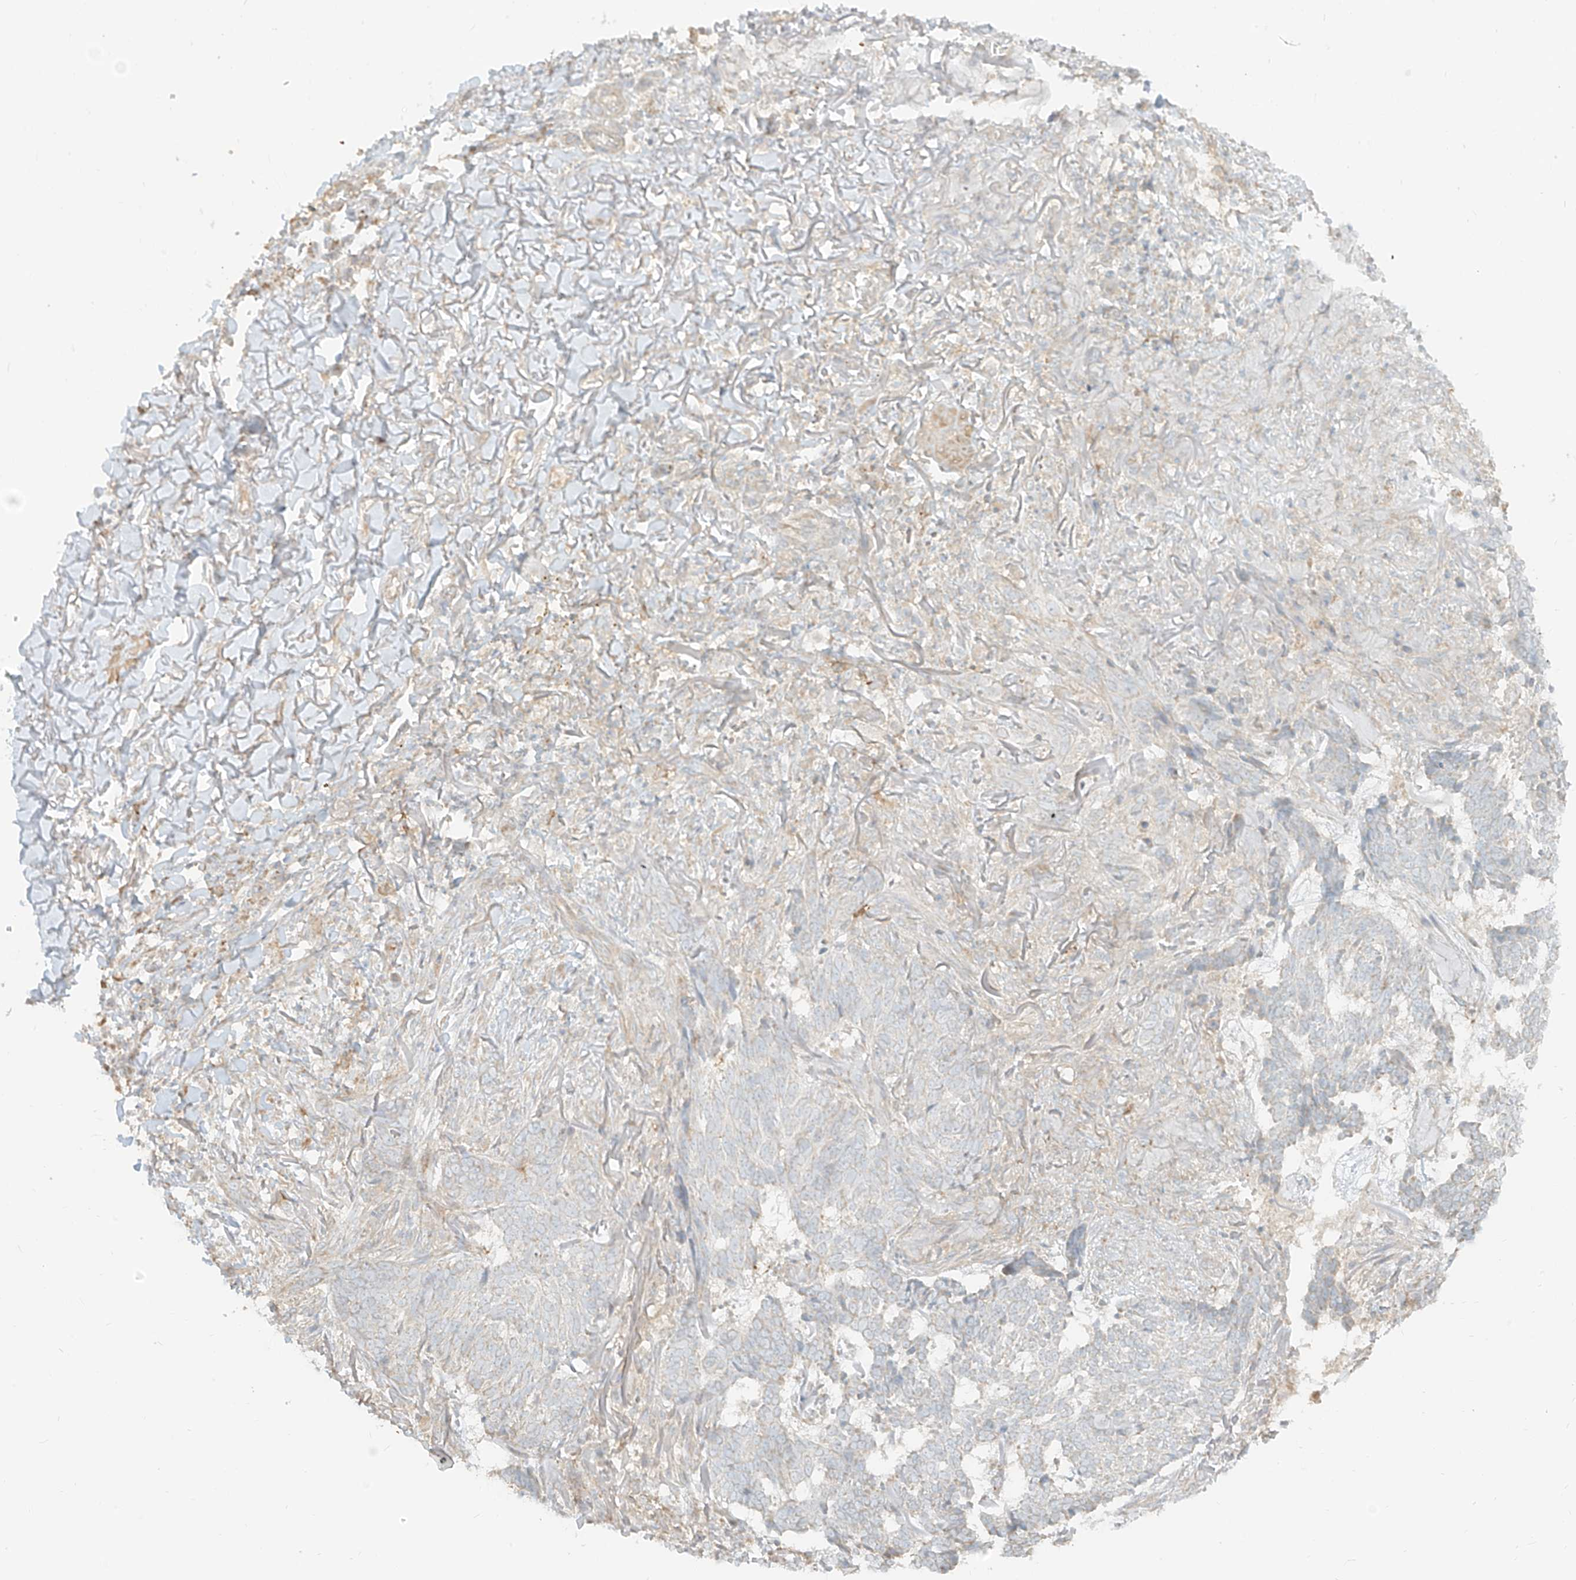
{"staining": {"intensity": "negative", "quantity": "none", "location": "none"}, "tissue": "skin cancer", "cell_type": "Tumor cells", "image_type": "cancer", "snomed": [{"axis": "morphology", "description": "Basal cell carcinoma"}, {"axis": "topography", "description": "Skin"}], "caption": "Tumor cells show no significant staining in skin cancer (basal cell carcinoma).", "gene": "ZIM3", "patient": {"sex": "male", "age": 85}}